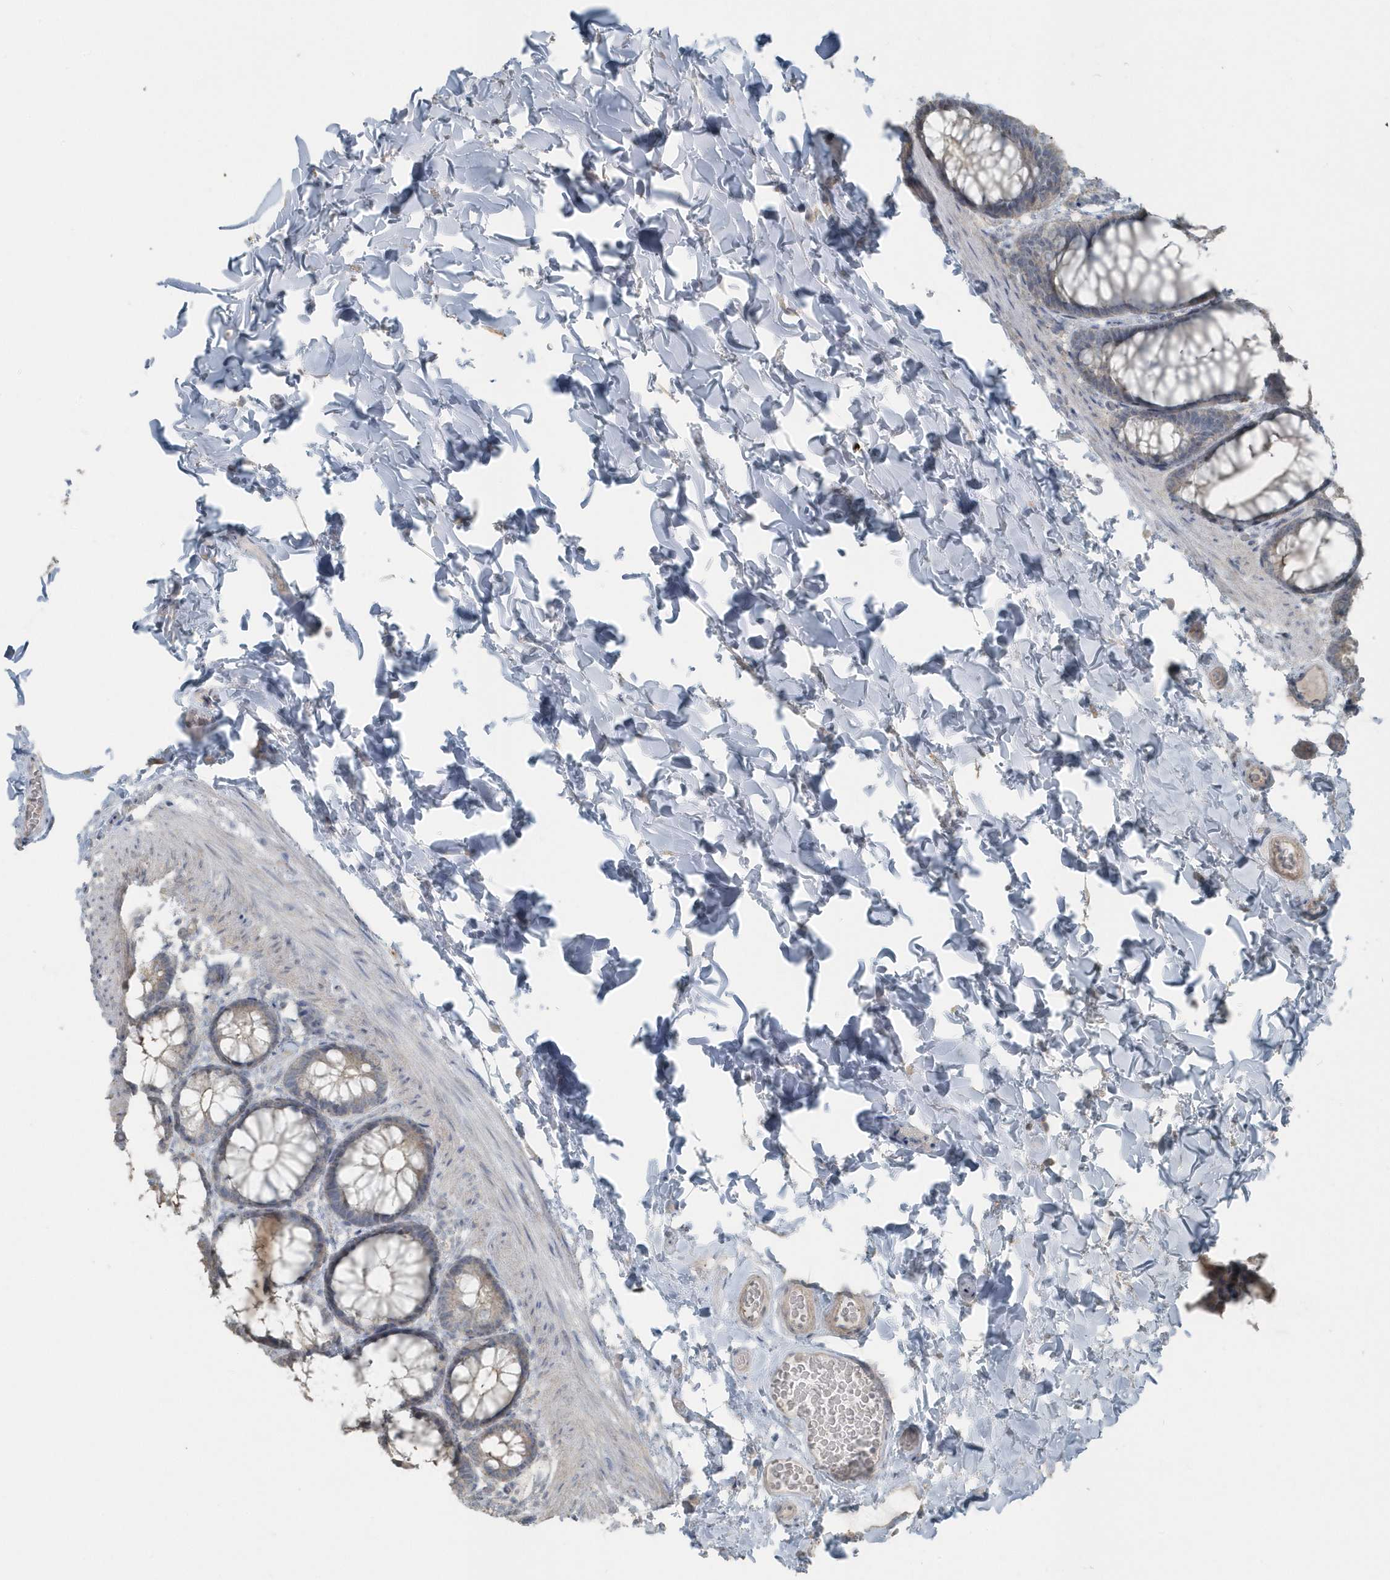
{"staining": {"intensity": "weak", "quantity": ">75%", "location": "cytoplasmic/membranous"}, "tissue": "colon", "cell_type": "Endothelial cells", "image_type": "normal", "snomed": [{"axis": "morphology", "description": "Normal tissue, NOS"}, {"axis": "topography", "description": "Colon"}], "caption": "IHC (DAB) staining of unremarkable colon demonstrates weak cytoplasmic/membranous protein staining in about >75% of endothelial cells. (IHC, brightfield microscopy, high magnification).", "gene": "ACTC1", "patient": {"sex": "male", "age": 47}}